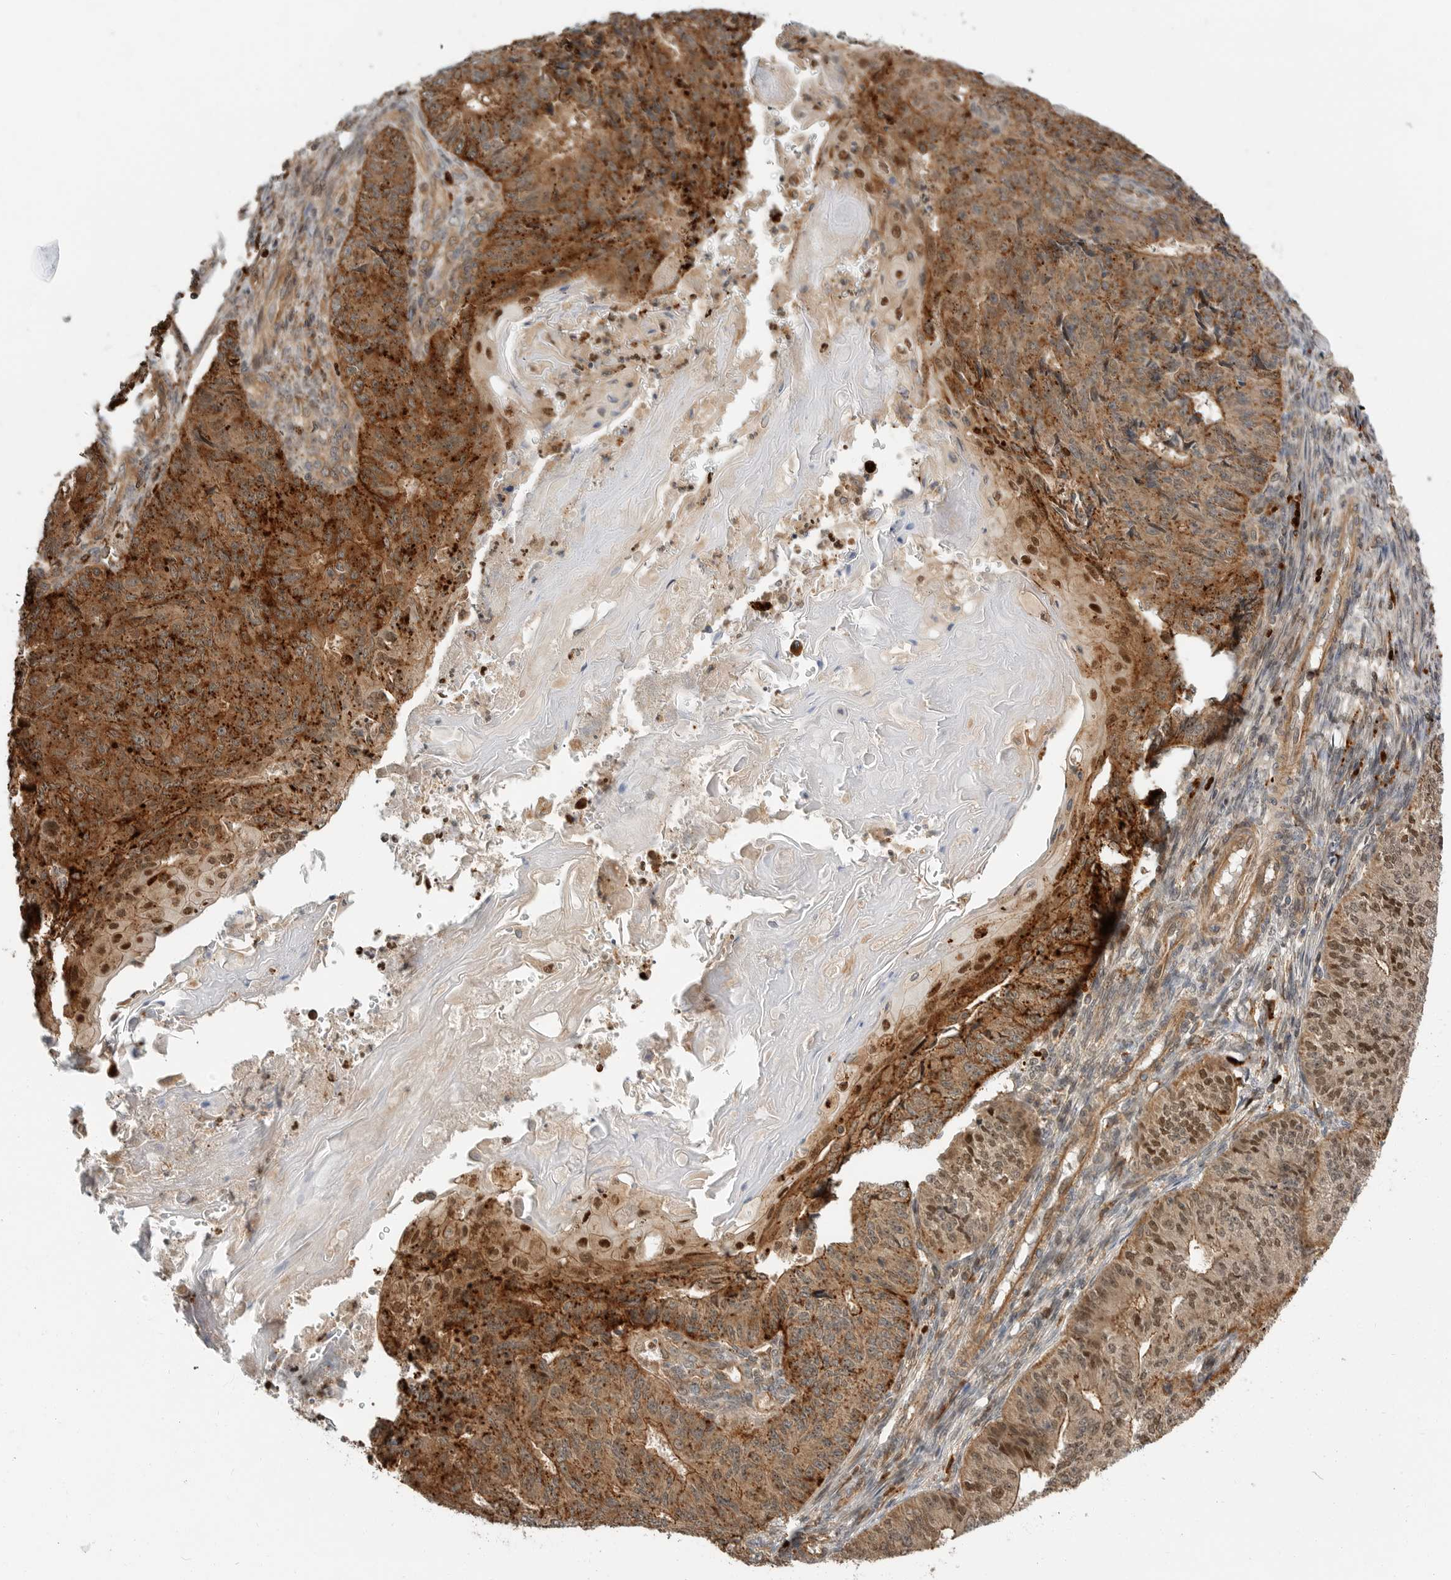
{"staining": {"intensity": "strong", "quantity": ">75%", "location": "cytoplasmic/membranous,nuclear"}, "tissue": "endometrial cancer", "cell_type": "Tumor cells", "image_type": "cancer", "snomed": [{"axis": "morphology", "description": "Adenocarcinoma, NOS"}, {"axis": "topography", "description": "Endometrium"}], "caption": "A brown stain highlights strong cytoplasmic/membranous and nuclear staining of a protein in human endometrial adenocarcinoma tumor cells. (DAB IHC with brightfield microscopy, high magnification).", "gene": "STRAP", "patient": {"sex": "female", "age": 32}}